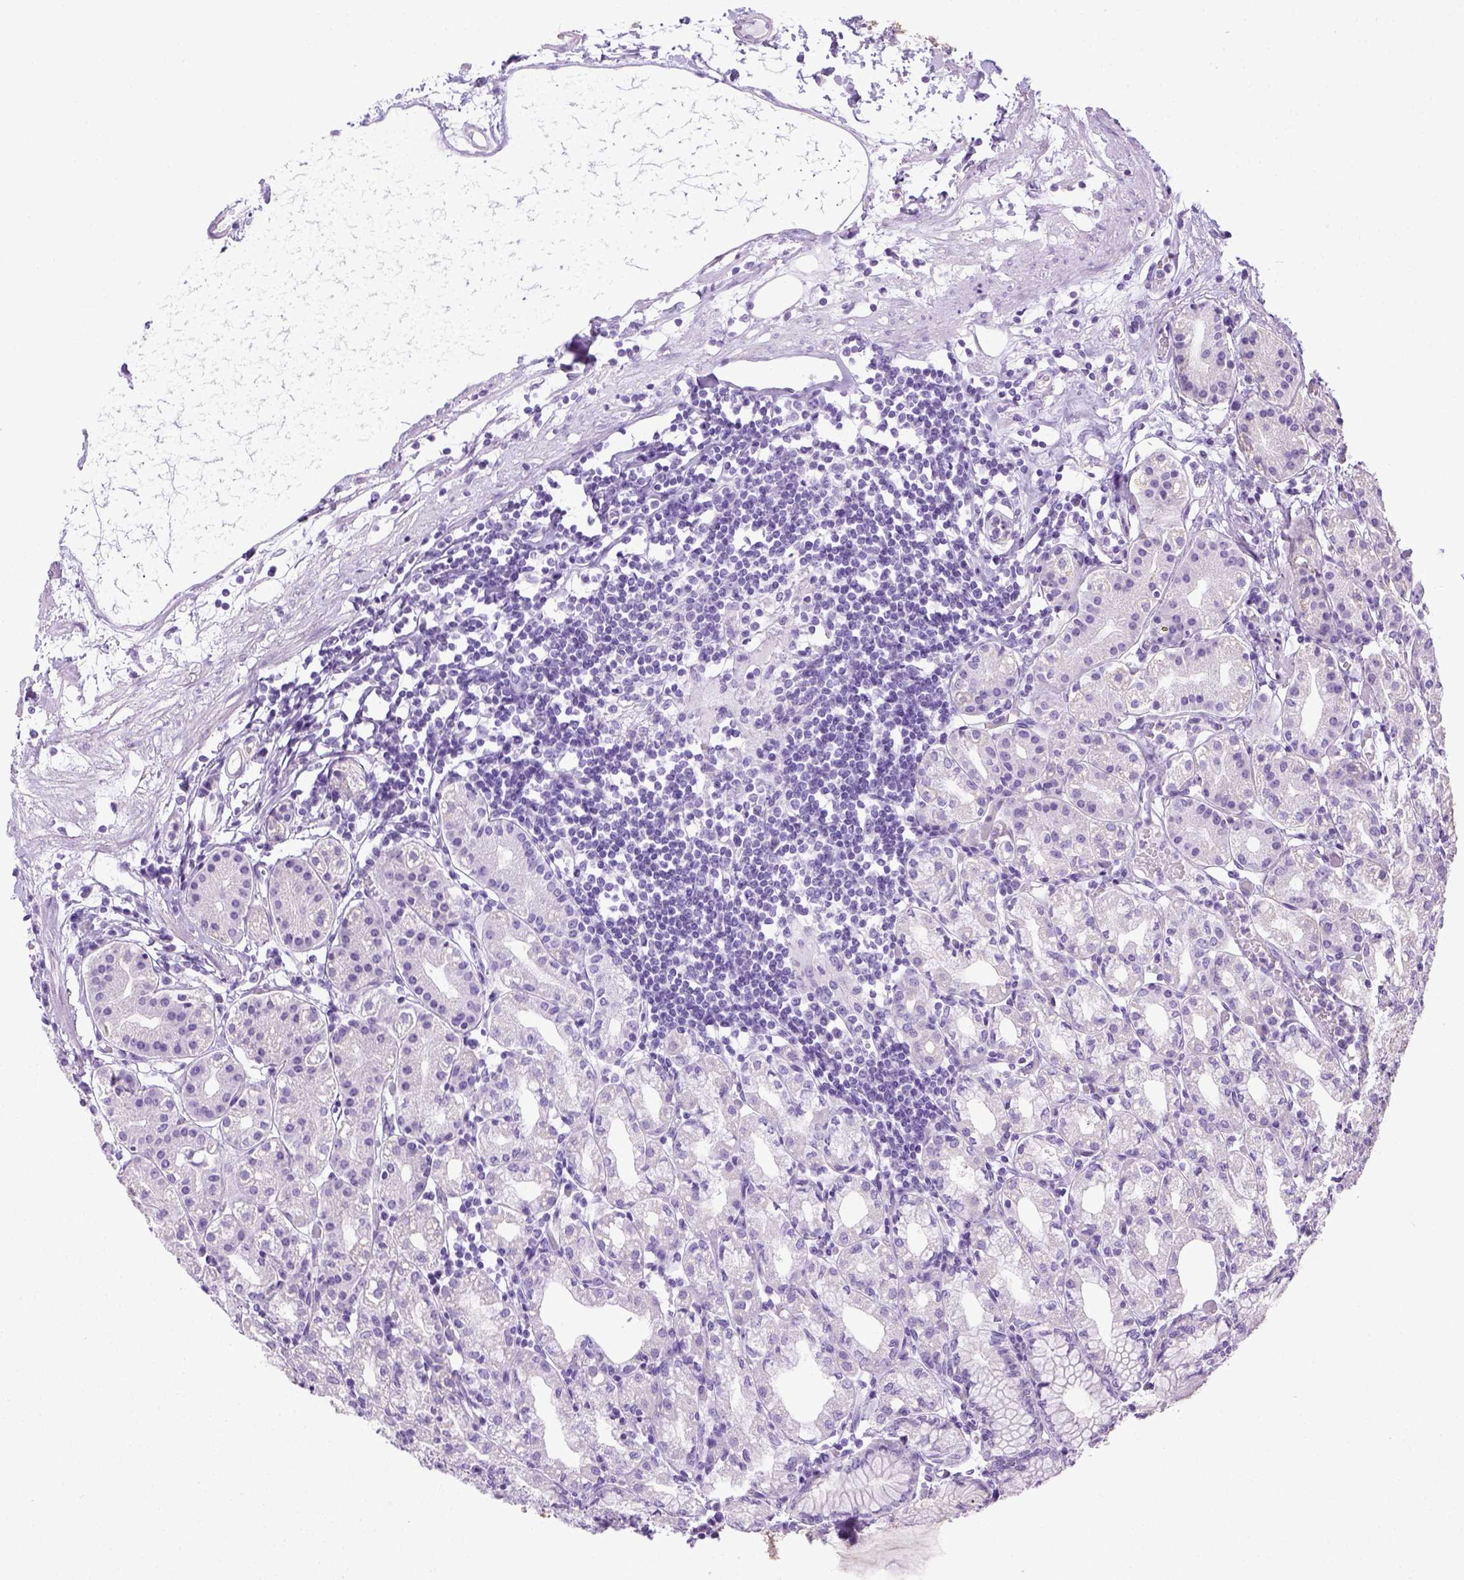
{"staining": {"intensity": "negative", "quantity": "none", "location": "none"}, "tissue": "stomach", "cell_type": "Glandular cells", "image_type": "normal", "snomed": [{"axis": "morphology", "description": "Normal tissue, NOS"}, {"axis": "topography", "description": "Skeletal muscle"}, {"axis": "topography", "description": "Stomach"}], "caption": "Micrograph shows no significant protein staining in glandular cells of benign stomach. (DAB IHC, high magnification).", "gene": "LGSN", "patient": {"sex": "female", "age": 57}}